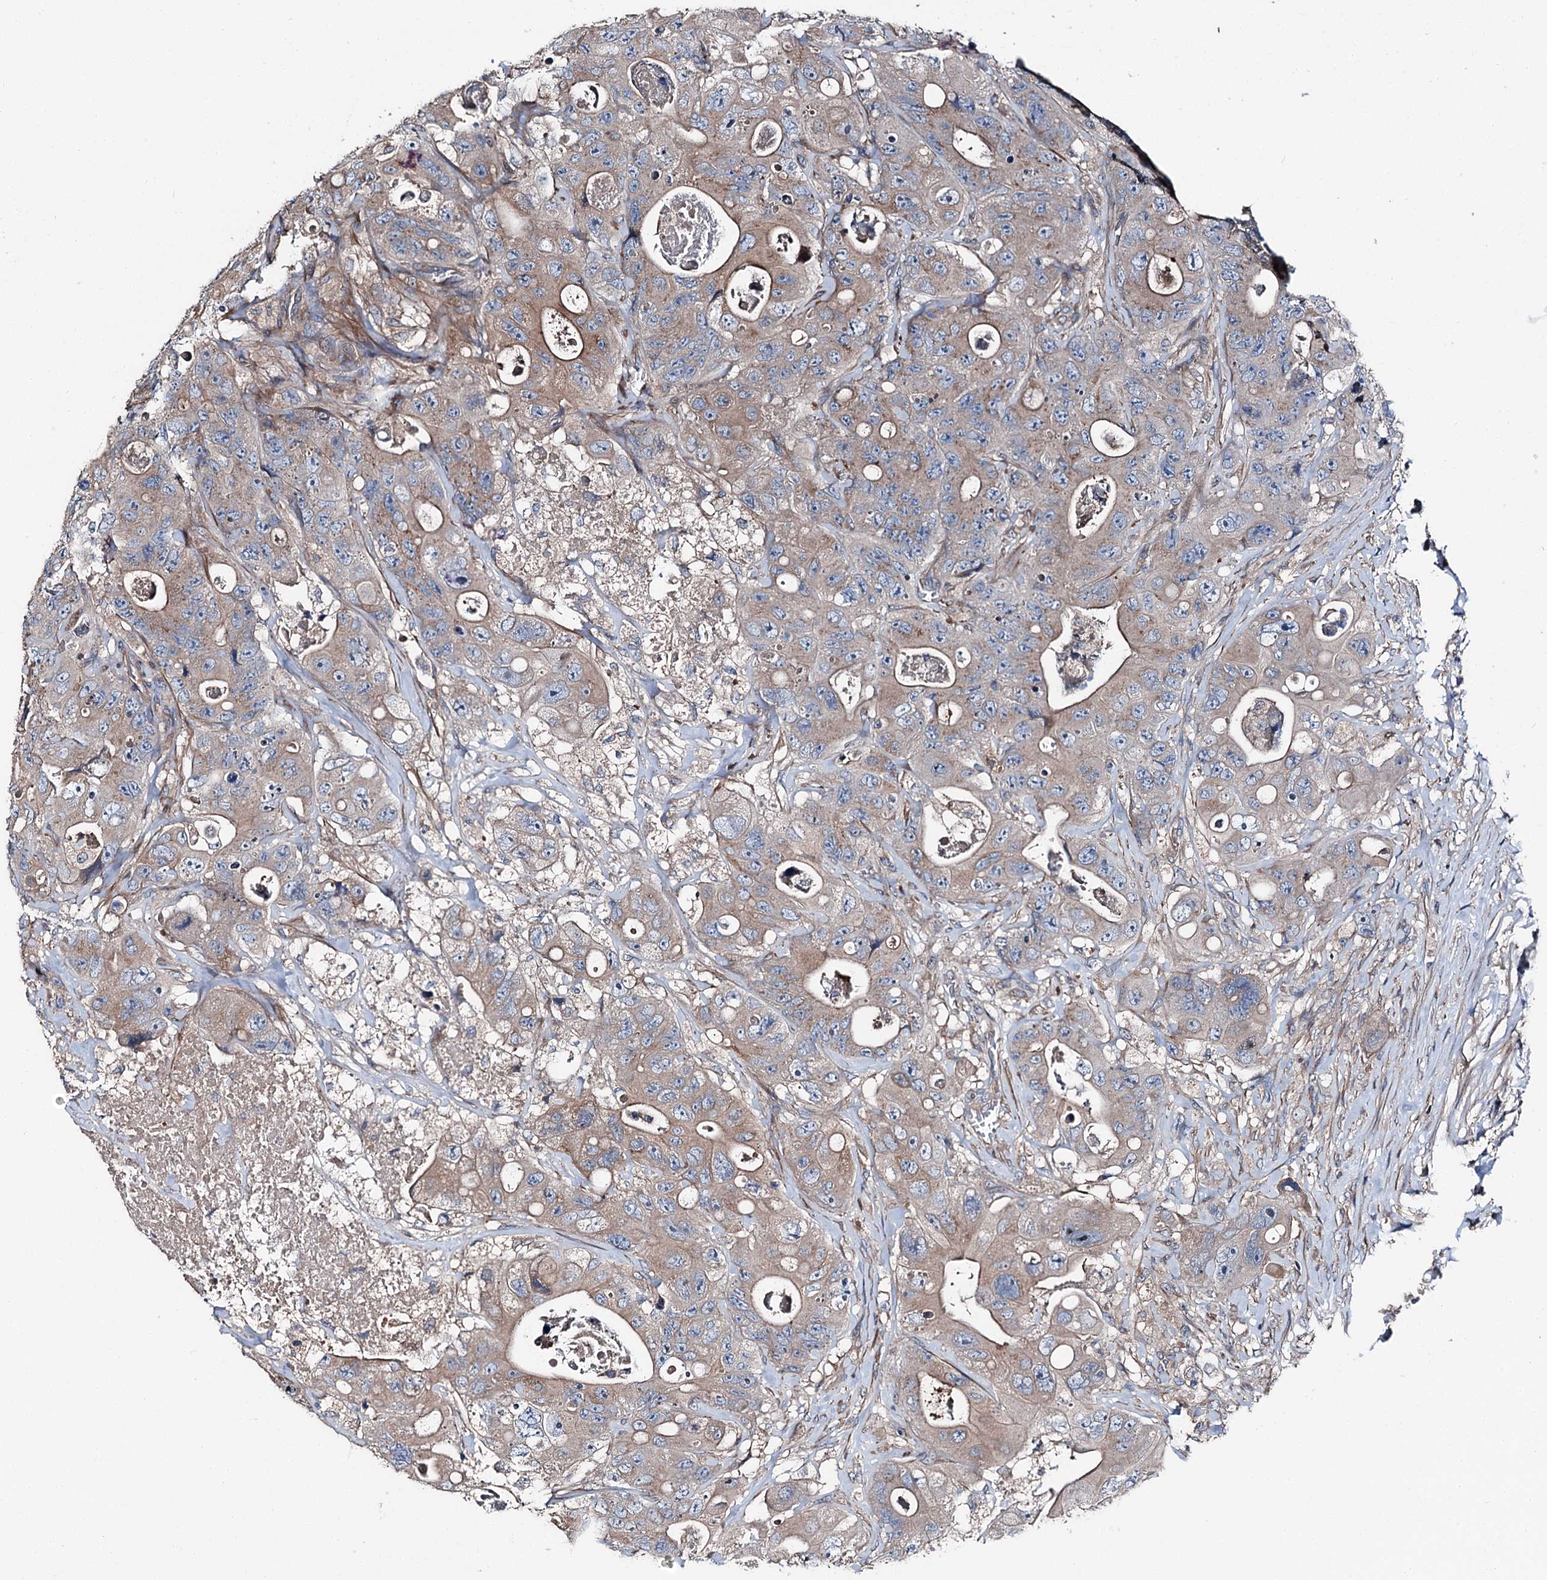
{"staining": {"intensity": "moderate", "quantity": "25%-75%", "location": "cytoplasmic/membranous"}, "tissue": "colorectal cancer", "cell_type": "Tumor cells", "image_type": "cancer", "snomed": [{"axis": "morphology", "description": "Adenocarcinoma, NOS"}, {"axis": "topography", "description": "Colon"}], "caption": "Protein expression analysis of human colorectal cancer (adenocarcinoma) reveals moderate cytoplasmic/membranous staining in about 25%-75% of tumor cells.", "gene": "SLC22A25", "patient": {"sex": "female", "age": 46}}